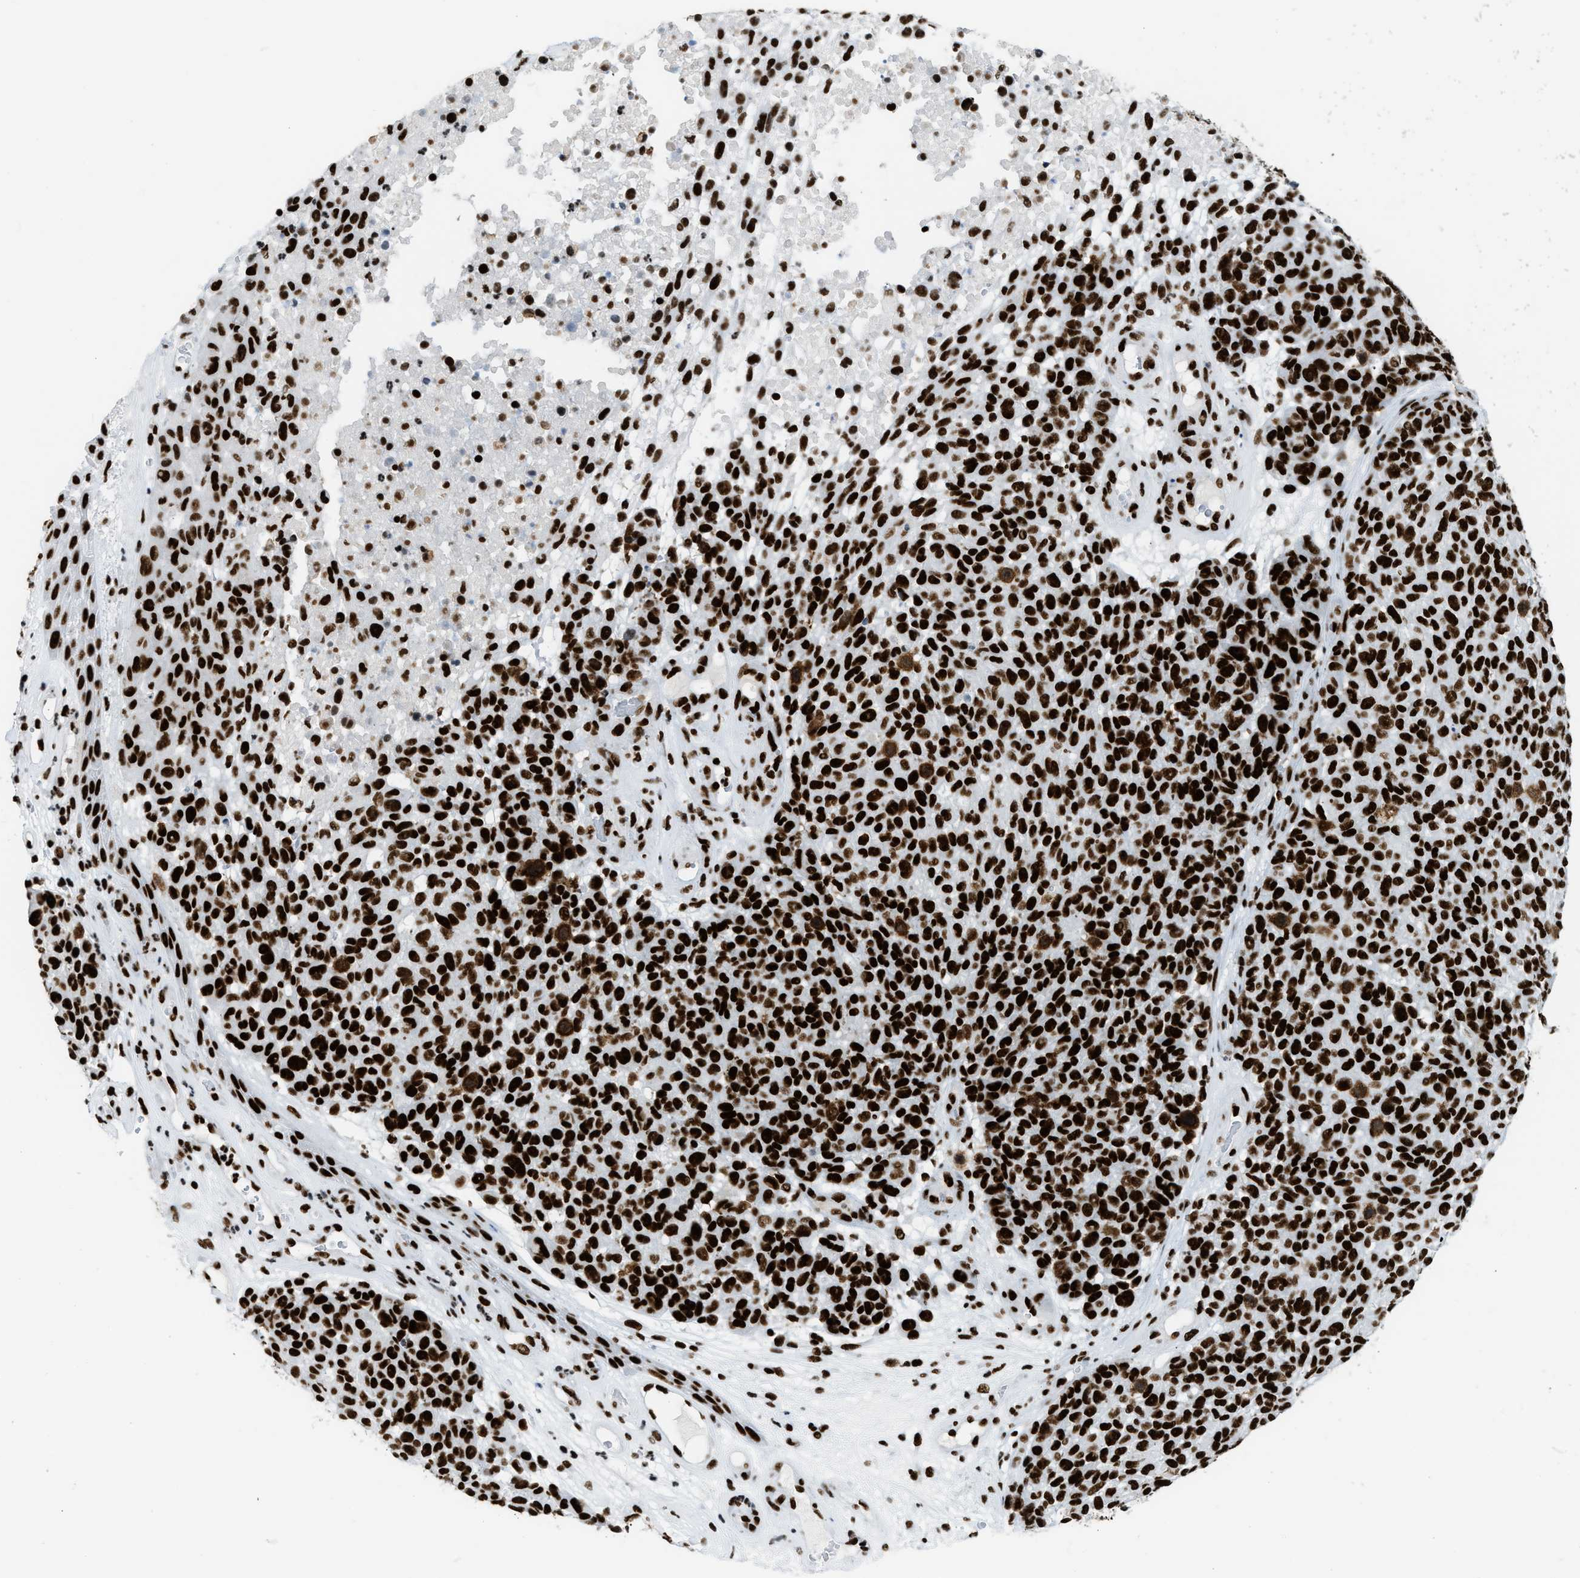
{"staining": {"intensity": "strong", "quantity": ">75%", "location": "nuclear"}, "tissue": "melanoma", "cell_type": "Tumor cells", "image_type": "cancer", "snomed": [{"axis": "morphology", "description": "Malignant melanoma, NOS"}, {"axis": "topography", "description": "Skin"}], "caption": "A histopathology image of melanoma stained for a protein exhibits strong nuclear brown staining in tumor cells. The protein of interest is stained brown, and the nuclei are stained in blue (DAB IHC with brightfield microscopy, high magnification).", "gene": "PIF1", "patient": {"sex": "male", "age": 59}}